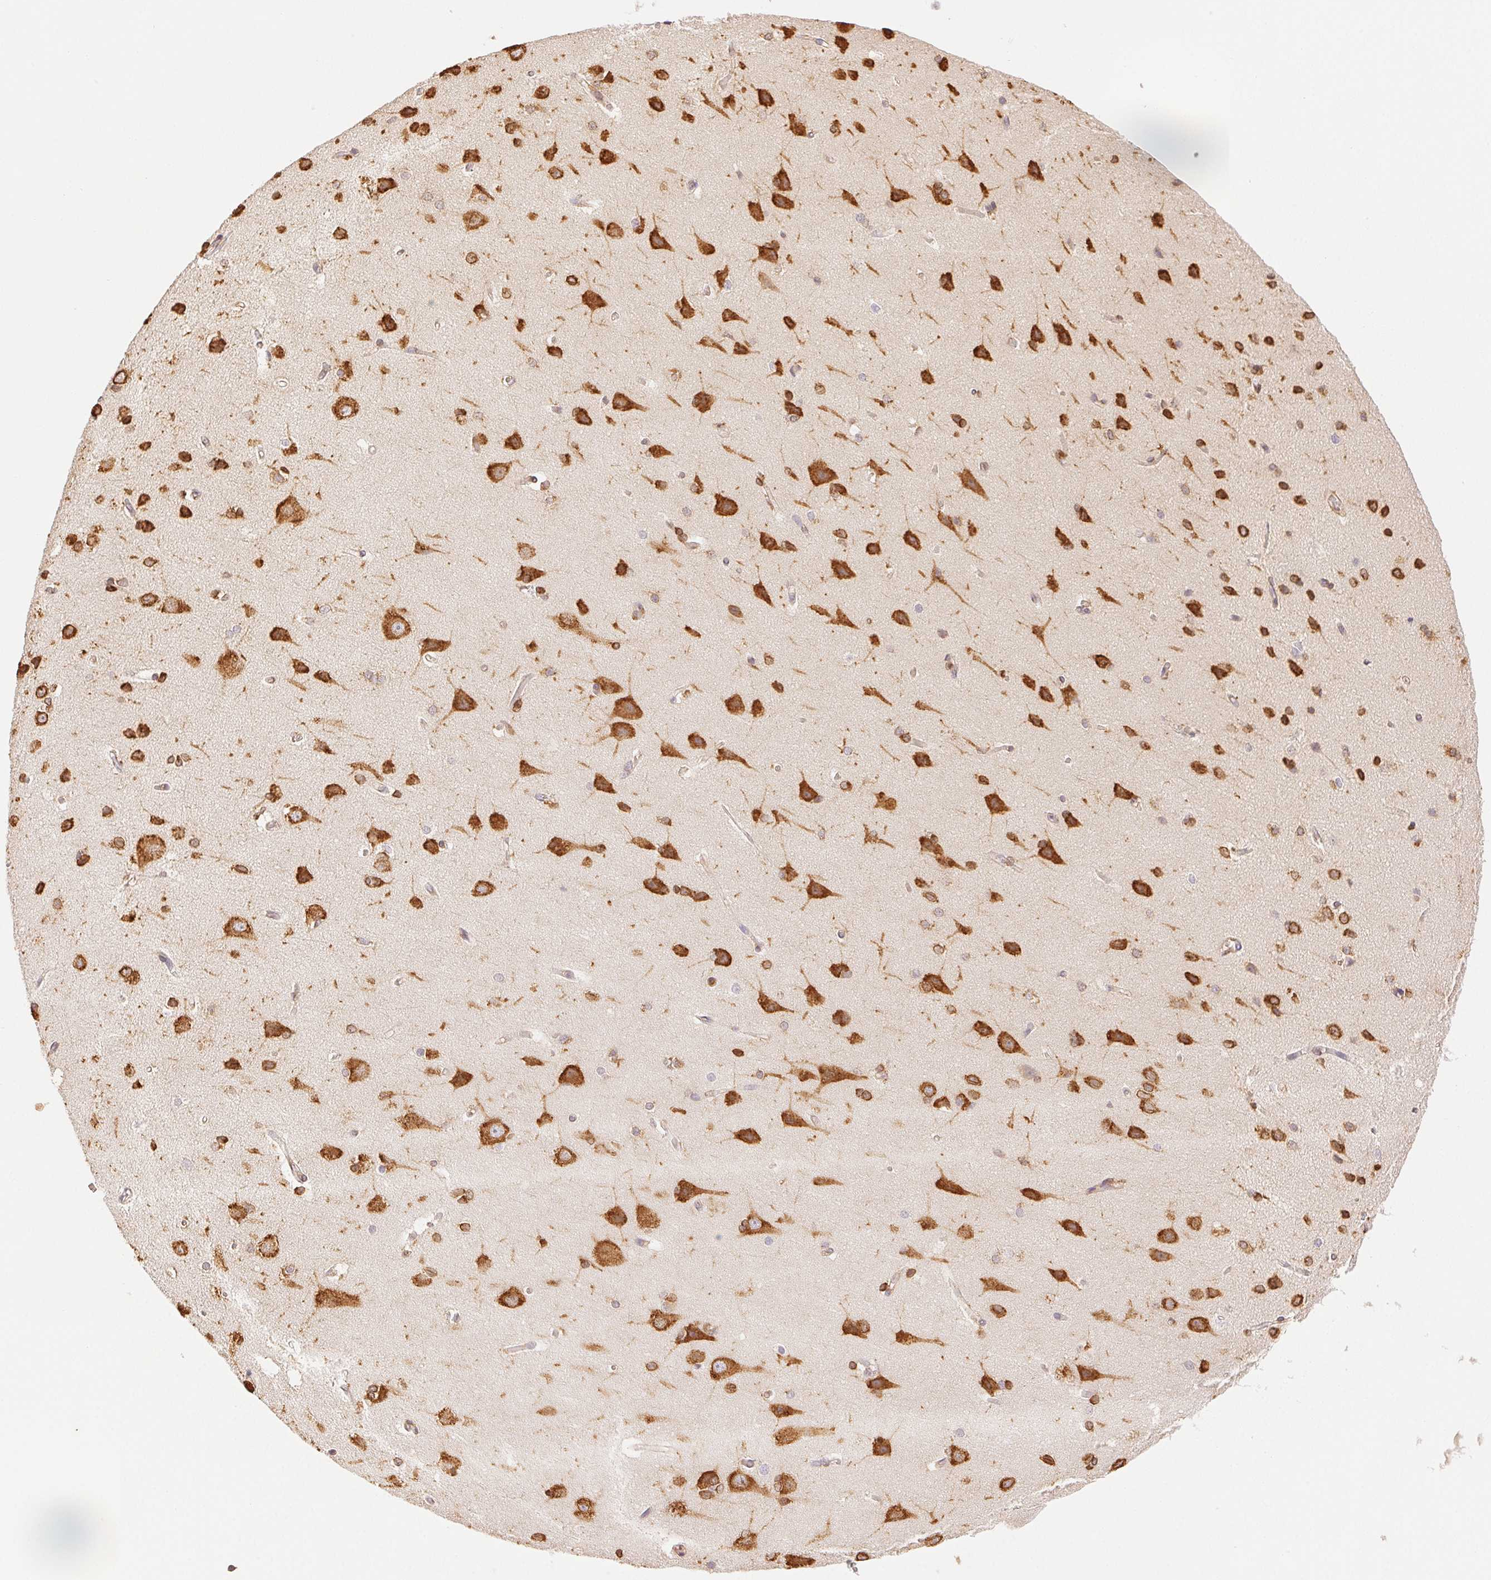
{"staining": {"intensity": "negative", "quantity": "none", "location": "none"}, "tissue": "cerebral cortex", "cell_type": "Endothelial cells", "image_type": "normal", "snomed": [{"axis": "morphology", "description": "Normal tissue, NOS"}, {"axis": "topography", "description": "Cerebral cortex"}], "caption": "Immunohistochemistry (IHC) of unremarkable human cerebral cortex displays no staining in endothelial cells. The staining is performed using DAB (3,3'-diaminobenzidine) brown chromogen with nuclei counter-stained in using hematoxylin.", "gene": "ENTREP1", "patient": {"sex": "male", "age": 37}}